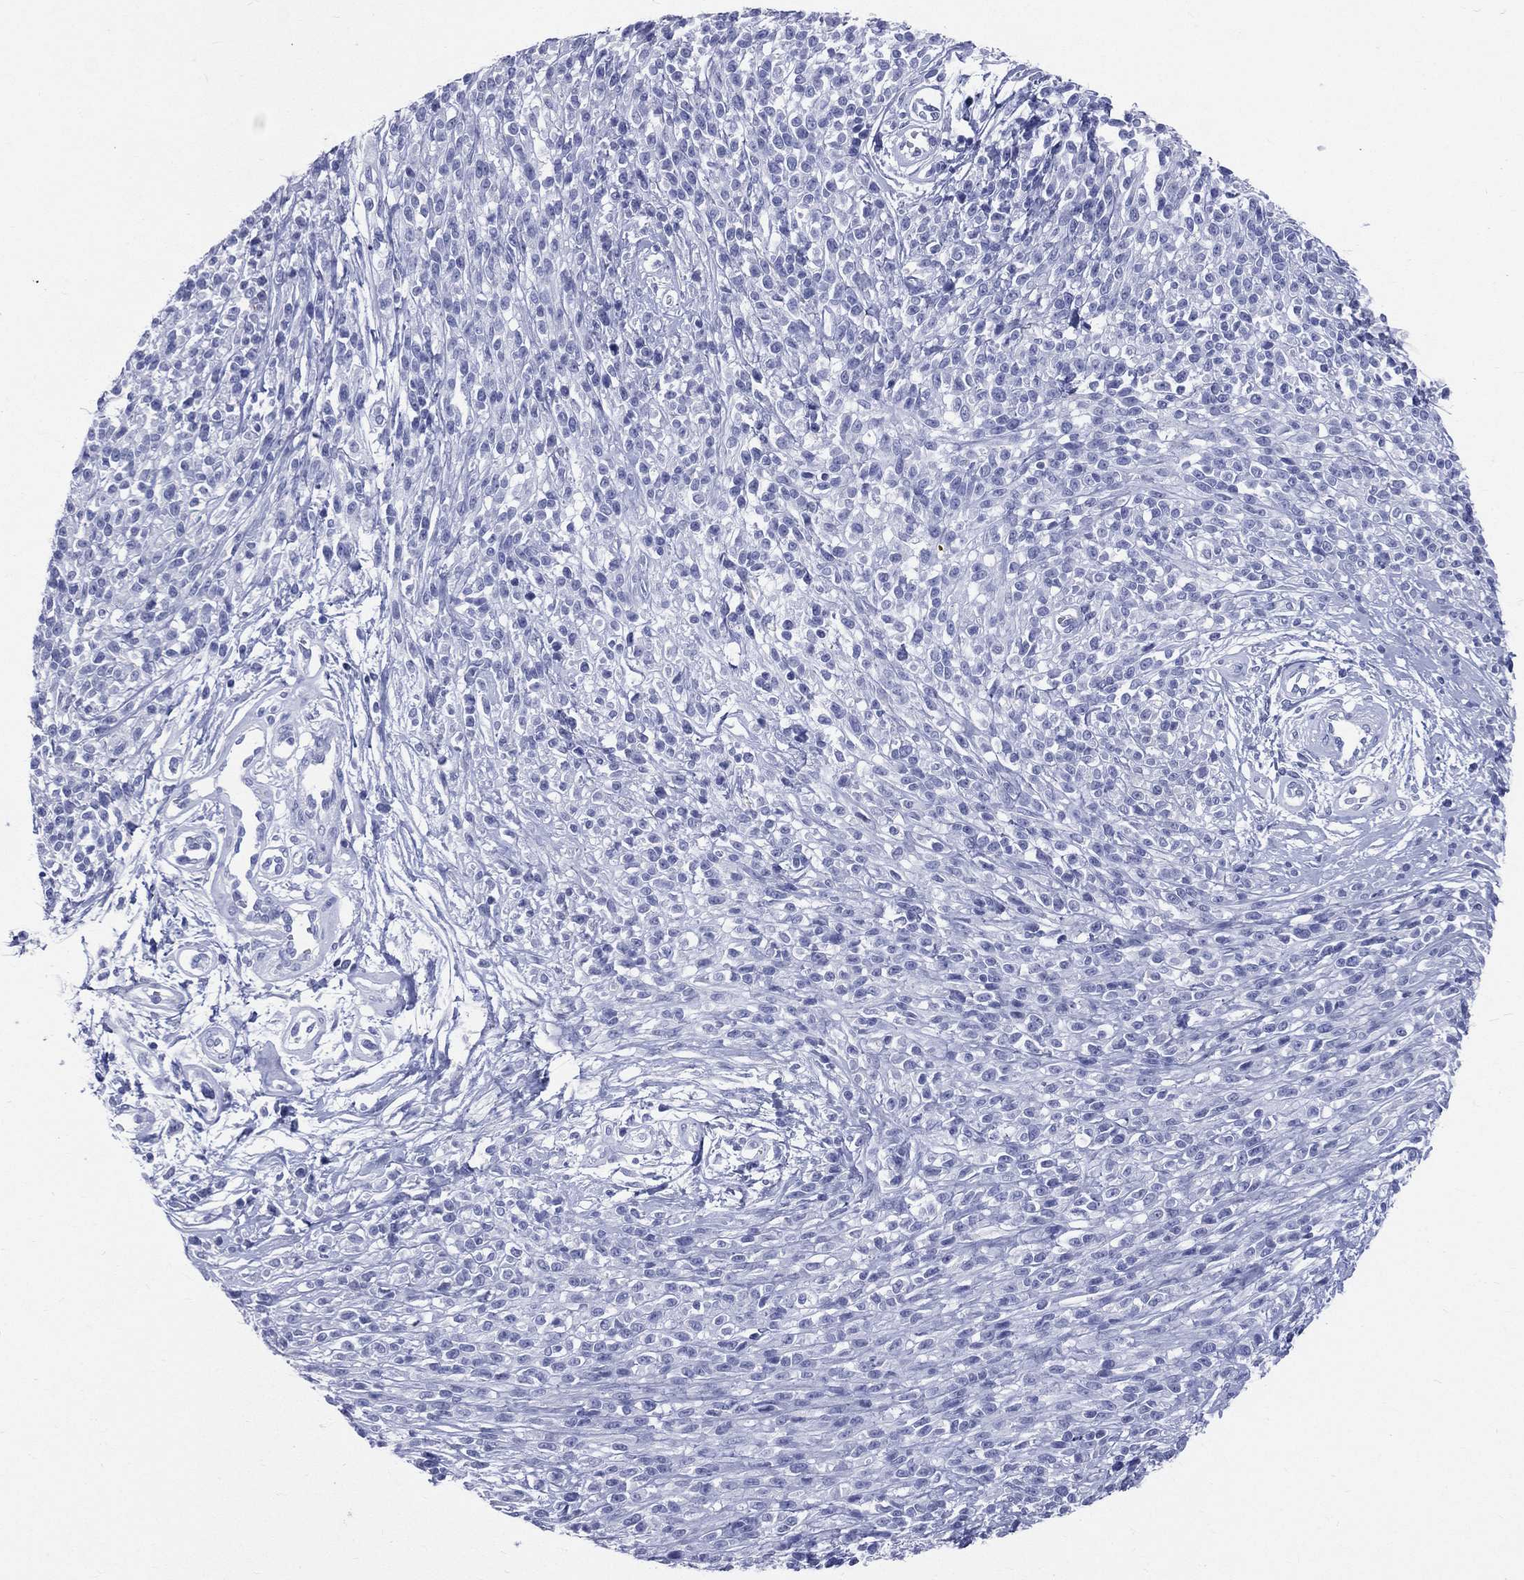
{"staining": {"intensity": "negative", "quantity": "none", "location": "none"}, "tissue": "melanoma", "cell_type": "Tumor cells", "image_type": "cancer", "snomed": [{"axis": "morphology", "description": "Malignant melanoma, NOS"}, {"axis": "topography", "description": "Skin"}, {"axis": "topography", "description": "Skin of trunk"}], "caption": "Tumor cells are negative for brown protein staining in melanoma.", "gene": "PGLYRP1", "patient": {"sex": "male", "age": 74}}